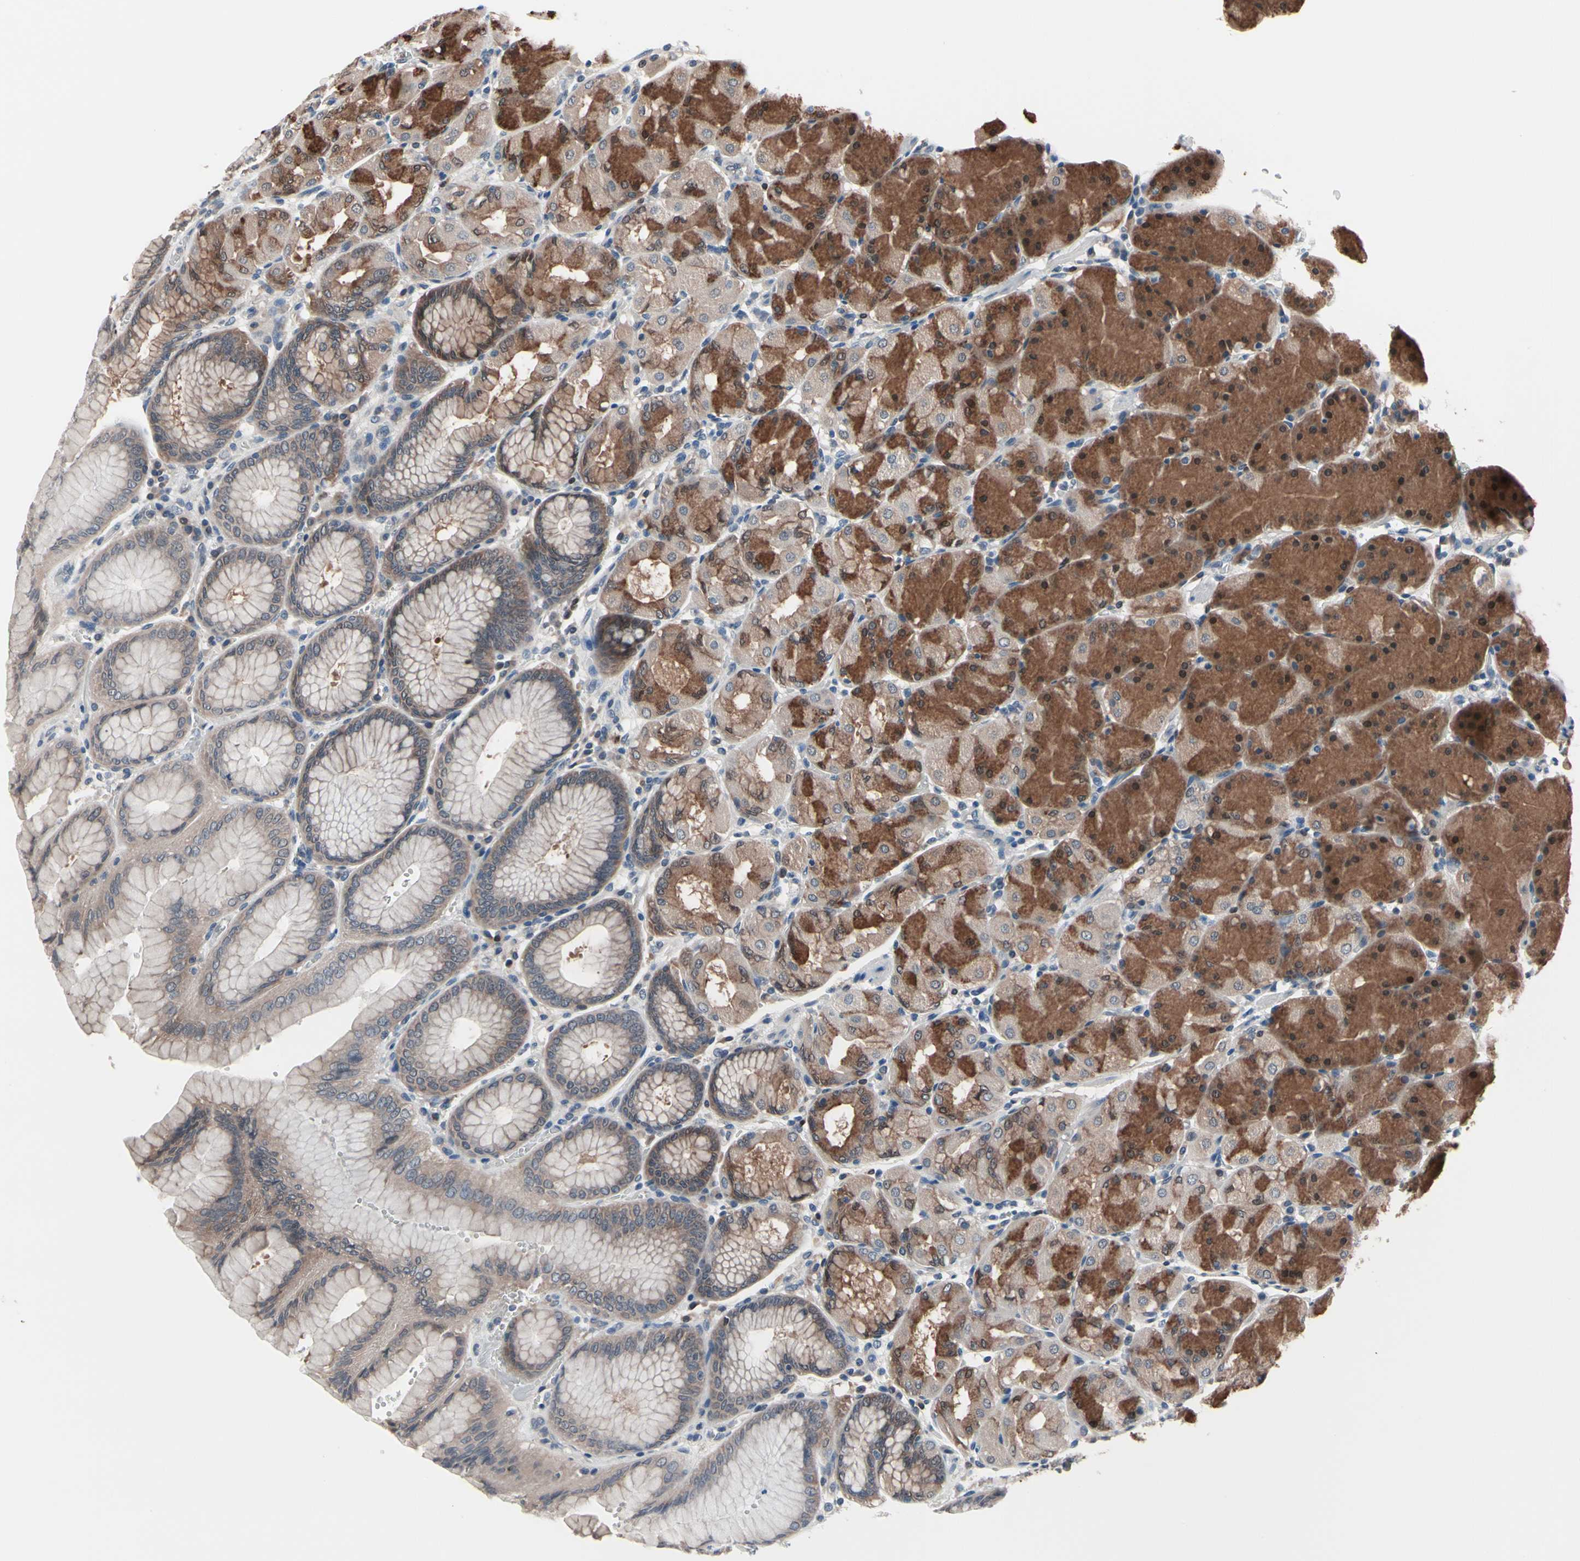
{"staining": {"intensity": "moderate", "quantity": ">75%", "location": "cytoplasmic/membranous,nuclear"}, "tissue": "stomach", "cell_type": "Glandular cells", "image_type": "normal", "snomed": [{"axis": "morphology", "description": "Normal tissue, NOS"}, {"axis": "topography", "description": "Stomach, upper"}, {"axis": "topography", "description": "Stomach"}], "caption": "Immunohistochemistry staining of unremarkable stomach, which exhibits medium levels of moderate cytoplasmic/membranous,nuclear staining in approximately >75% of glandular cells indicating moderate cytoplasmic/membranous,nuclear protein positivity. The staining was performed using DAB (3,3'-diaminobenzidine) (brown) for protein detection and nuclei were counterstained in hematoxylin (blue).", "gene": "PRDX6", "patient": {"sex": "male", "age": 76}}